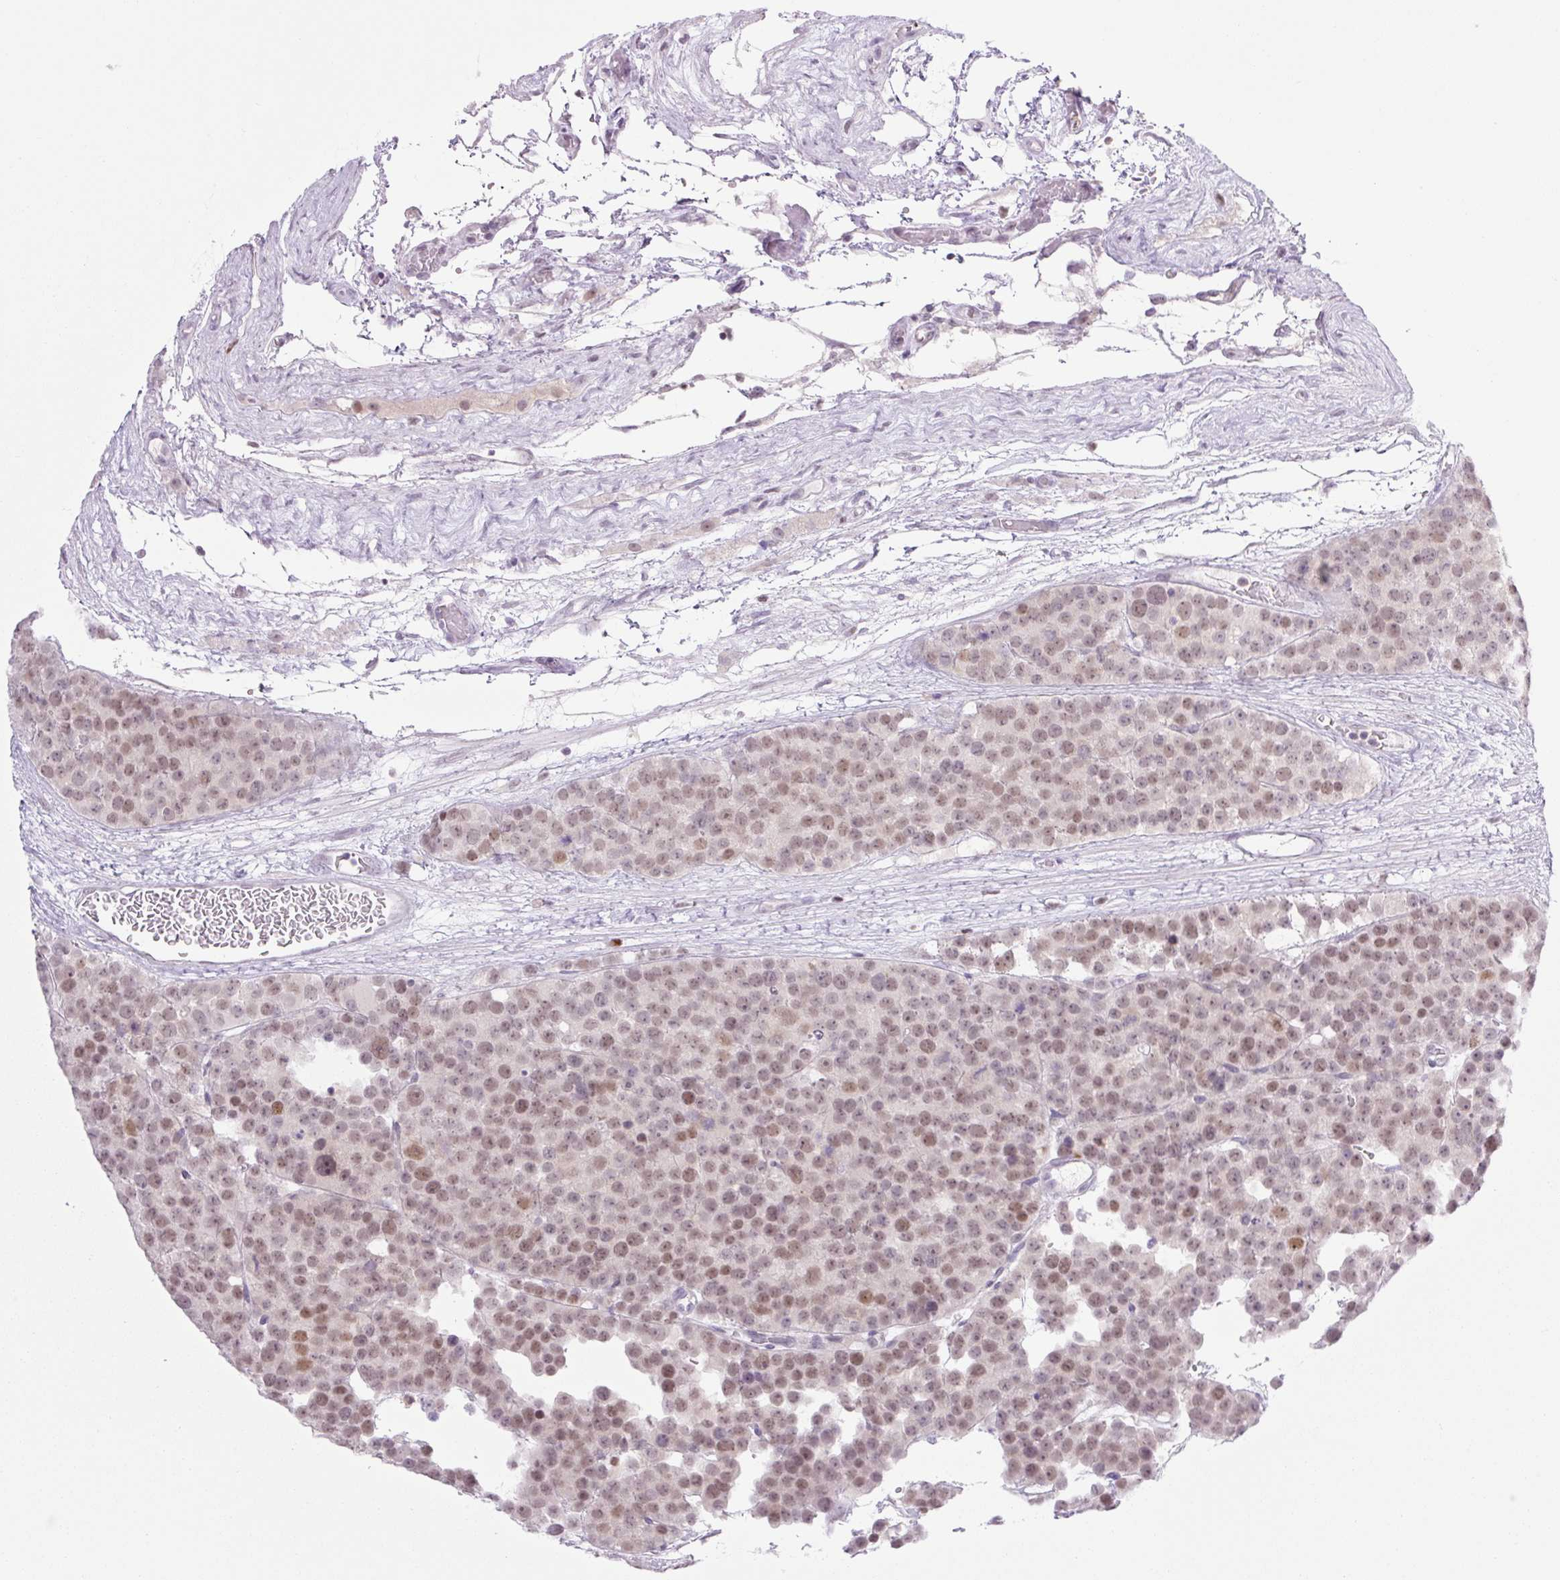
{"staining": {"intensity": "moderate", "quantity": "25%-75%", "location": "nuclear"}, "tissue": "testis cancer", "cell_type": "Tumor cells", "image_type": "cancer", "snomed": [{"axis": "morphology", "description": "Seminoma, NOS"}, {"axis": "topography", "description": "Testis"}], "caption": "Testis seminoma tissue displays moderate nuclear expression in approximately 25%-75% of tumor cells, visualized by immunohistochemistry.", "gene": "TLE3", "patient": {"sex": "male", "age": 71}}